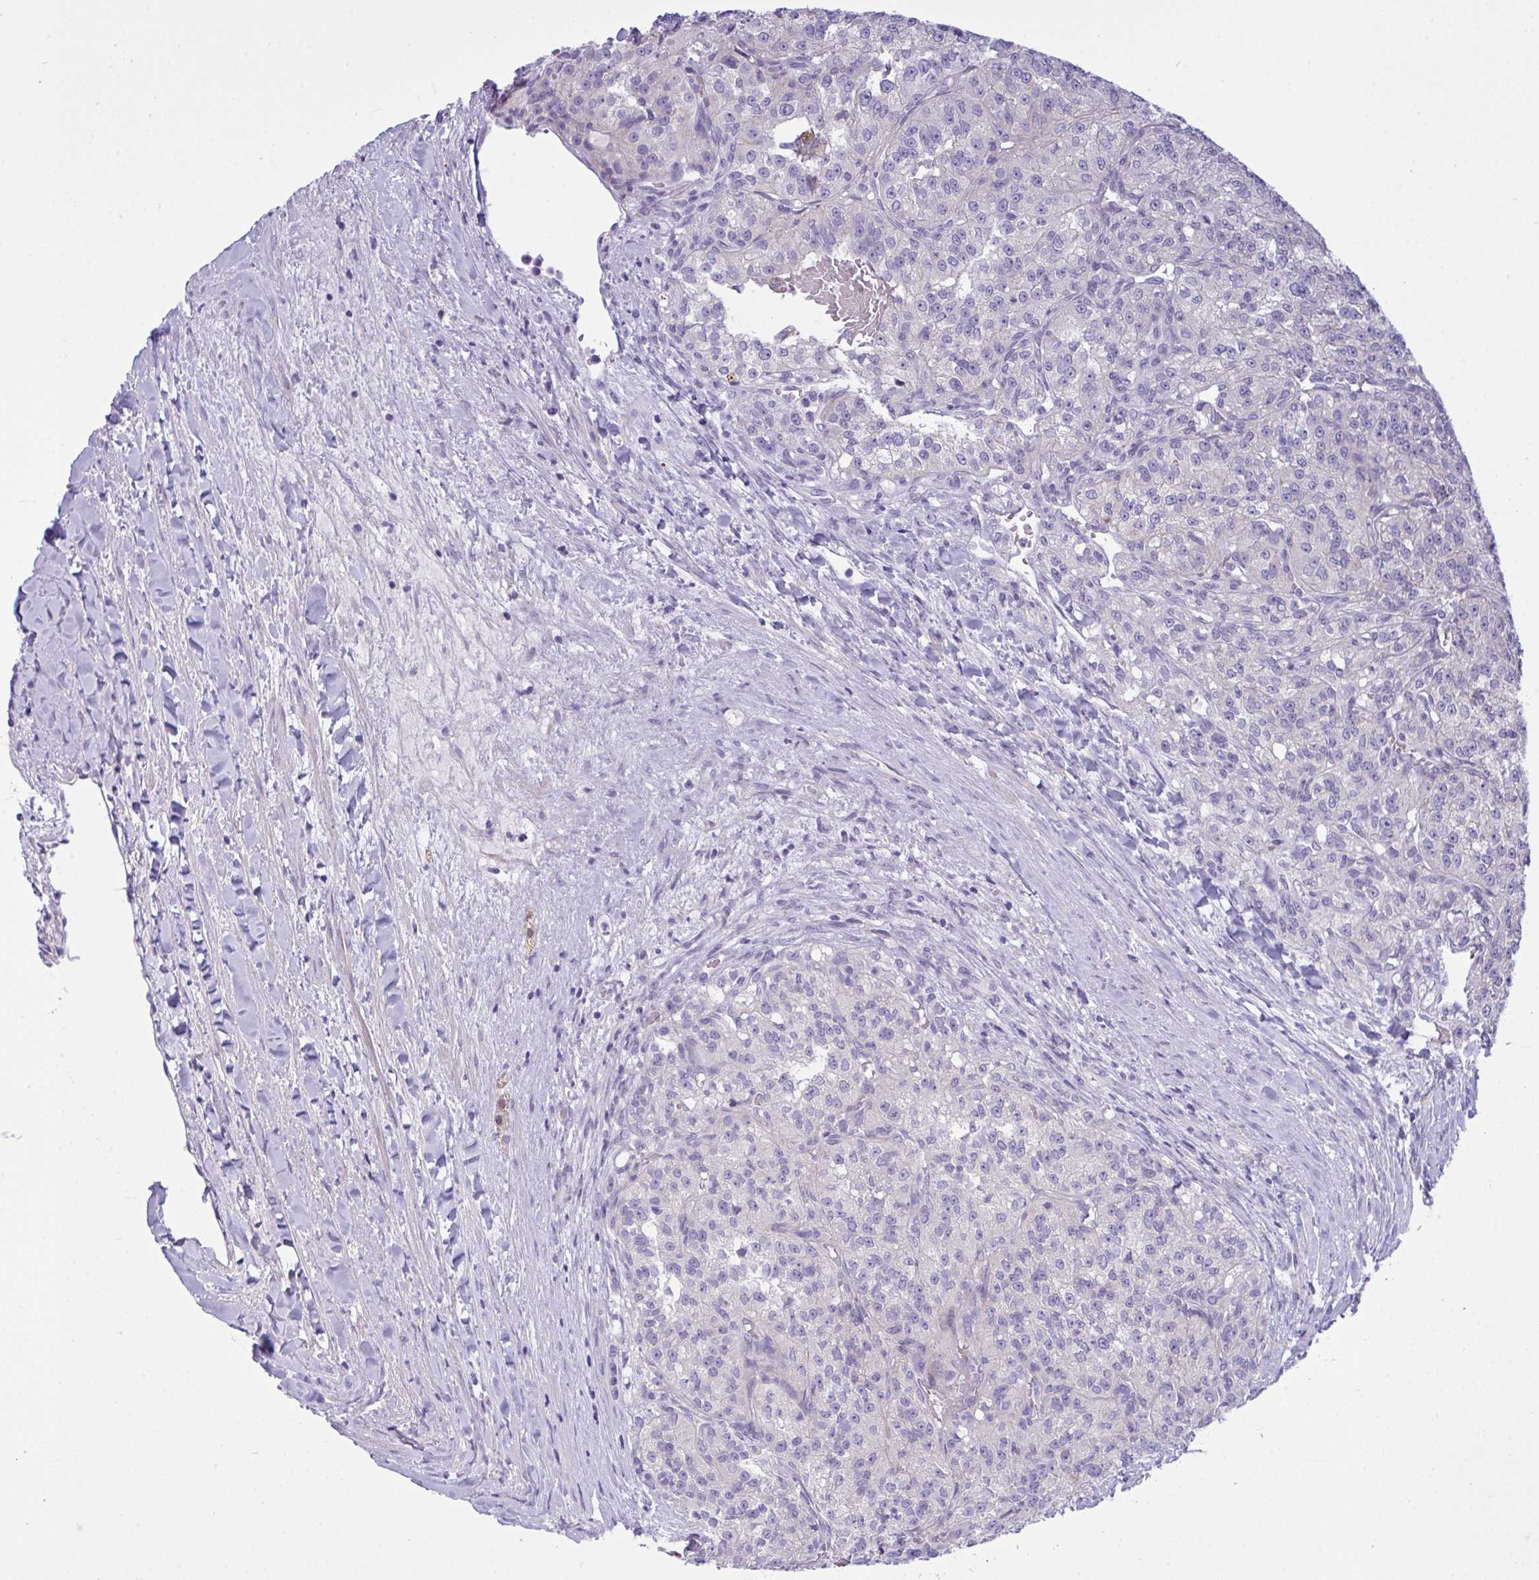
{"staining": {"intensity": "negative", "quantity": "none", "location": "none"}, "tissue": "renal cancer", "cell_type": "Tumor cells", "image_type": "cancer", "snomed": [{"axis": "morphology", "description": "Adenocarcinoma, NOS"}, {"axis": "topography", "description": "Kidney"}], "caption": "DAB (3,3'-diaminobenzidine) immunohistochemical staining of human adenocarcinoma (renal) displays no significant staining in tumor cells.", "gene": "WDR97", "patient": {"sex": "female", "age": 63}}